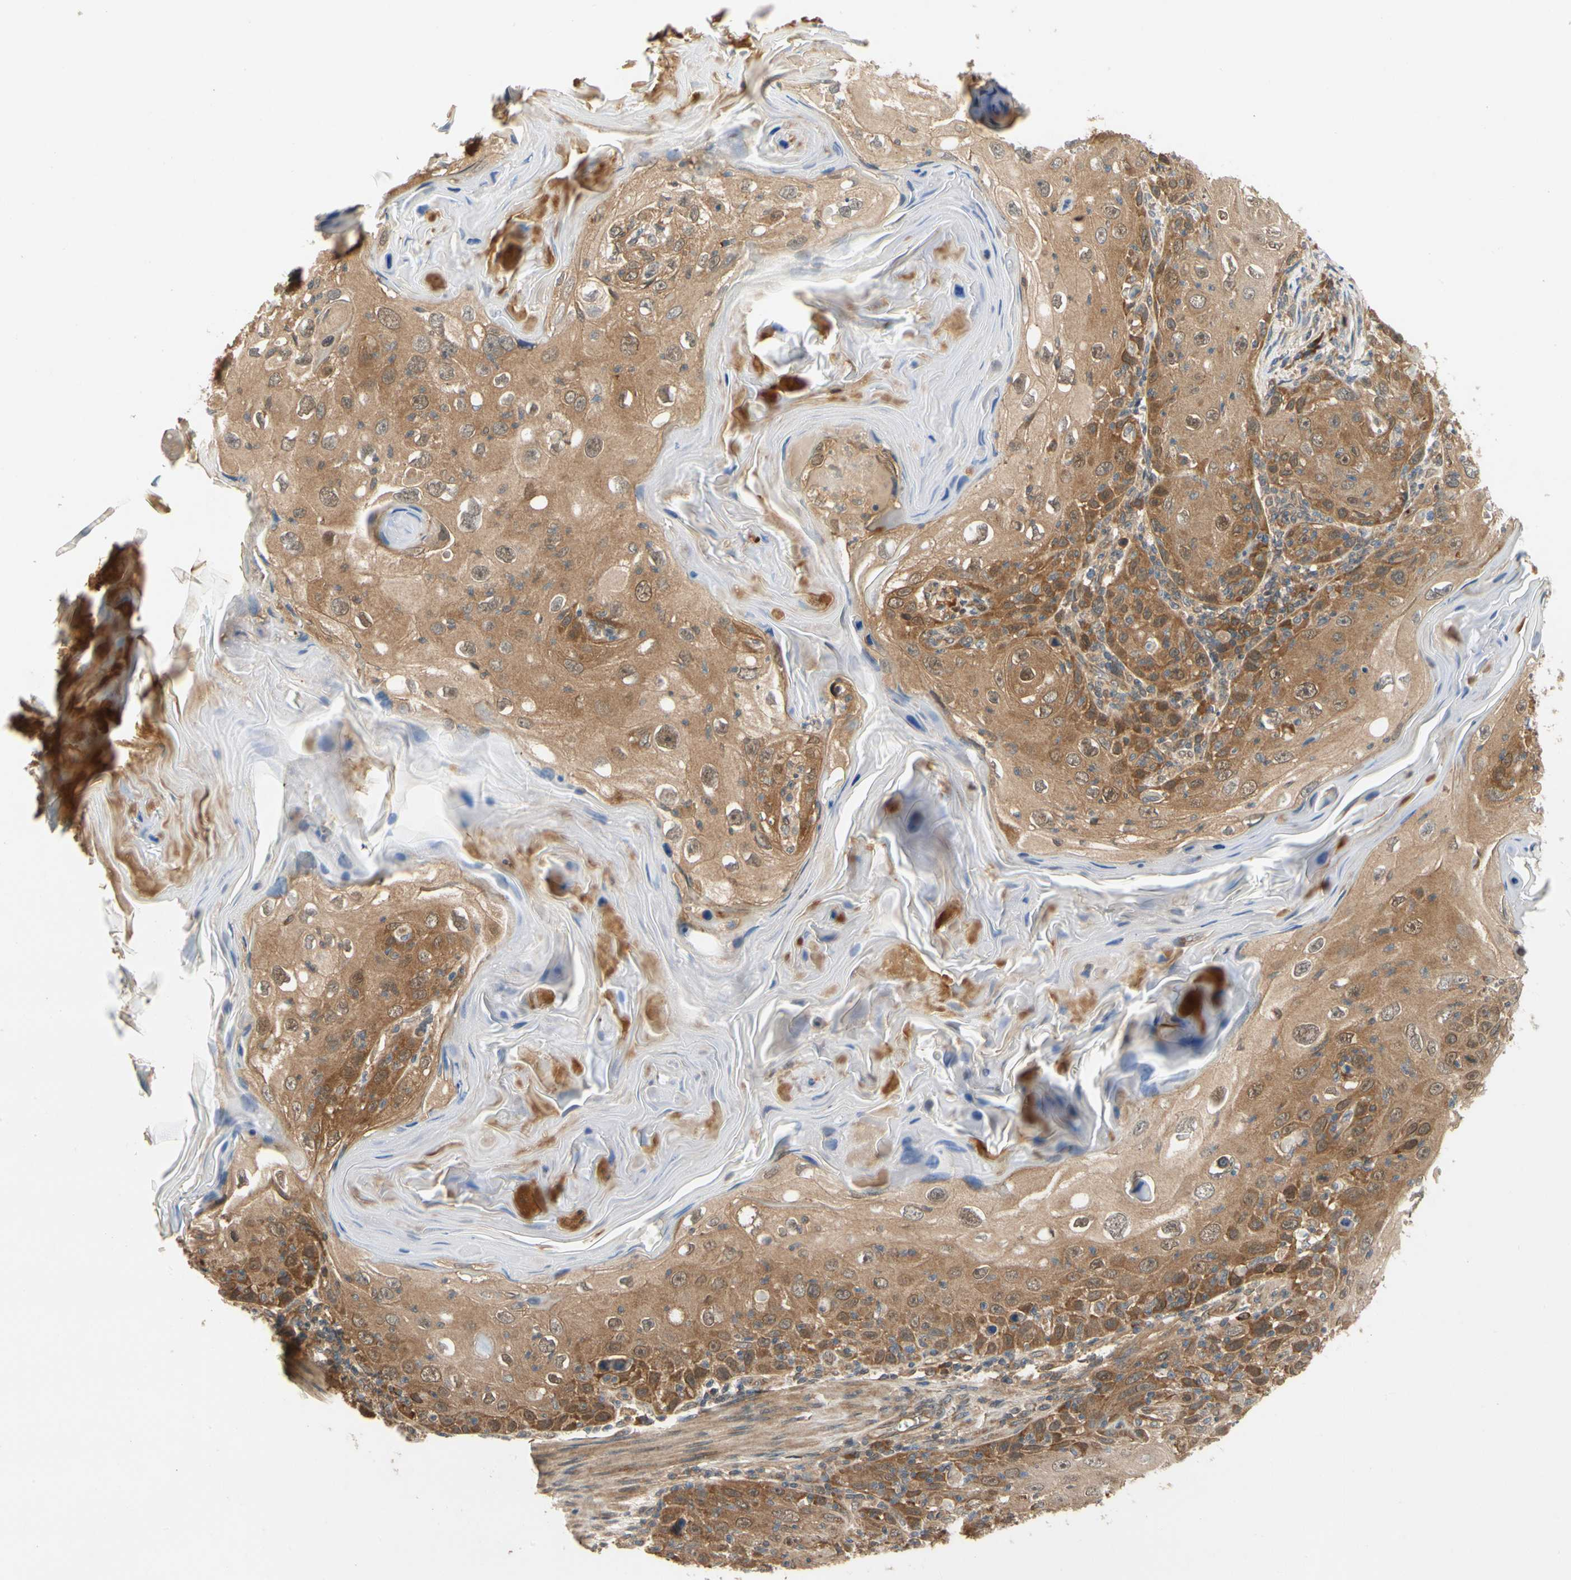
{"staining": {"intensity": "strong", "quantity": ">75%", "location": "cytoplasmic/membranous,nuclear"}, "tissue": "skin cancer", "cell_type": "Tumor cells", "image_type": "cancer", "snomed": [{"axis": "morphology", "description": "Squamous cell carcinoma, NOS"}, {"axis": "topography", "description": "Skin"}], "caption": "Tumor cells exhibit high levels of strong cytoplasmic/membranous and nuclear staining in approximately >75% of cells in human skin cancer (squamous cell carcinoma). (IHC, brightfield microscopy, high magnification).", "gene": "TDRP", "patient": {"sex": "female", "age": 88}}